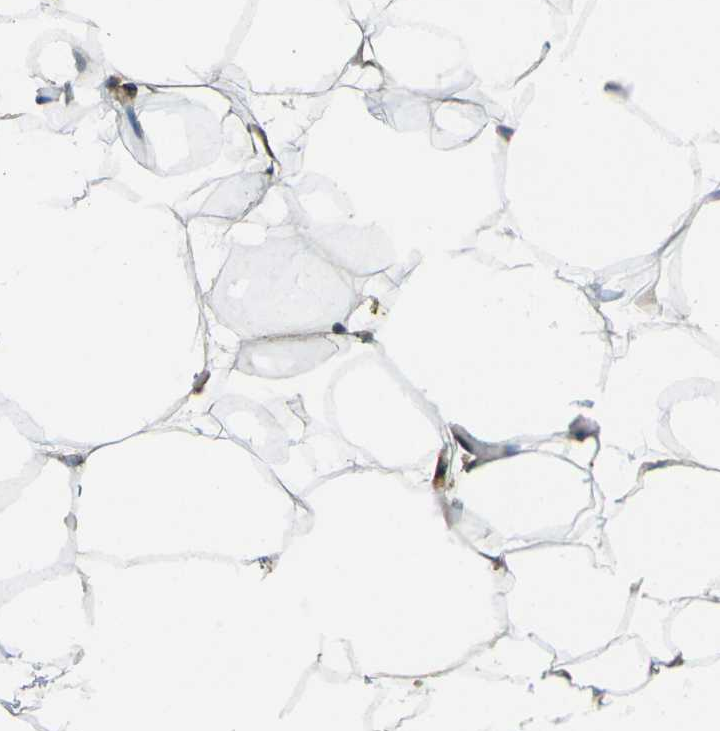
{"staining": {"intensity": "moderate", "quantity": ">75%", "location": "cytoplasmic/membranous"}, "tissue": "adipose tissue", "cell_type": "Adipocytes", "image_type": "normal", "snomed": [{"axis": "morphology", "description": "Normal tissue, NOS"}, {"axis": "topography", "description": "Breast"}, {"axis": "topography", "description": "Adipose tissue"}], "caption": "A photomicrograph of adipose tissue stained for a protein shows moderate cytoplasmic/membranous brown staining in adipocytes. Using DAB (brown) and hematoxylin (blue) stains, captured at high magnification using brightfield microscopy.", "gene": "FUT11", "patient": {"sex": "female", "age": 25}}